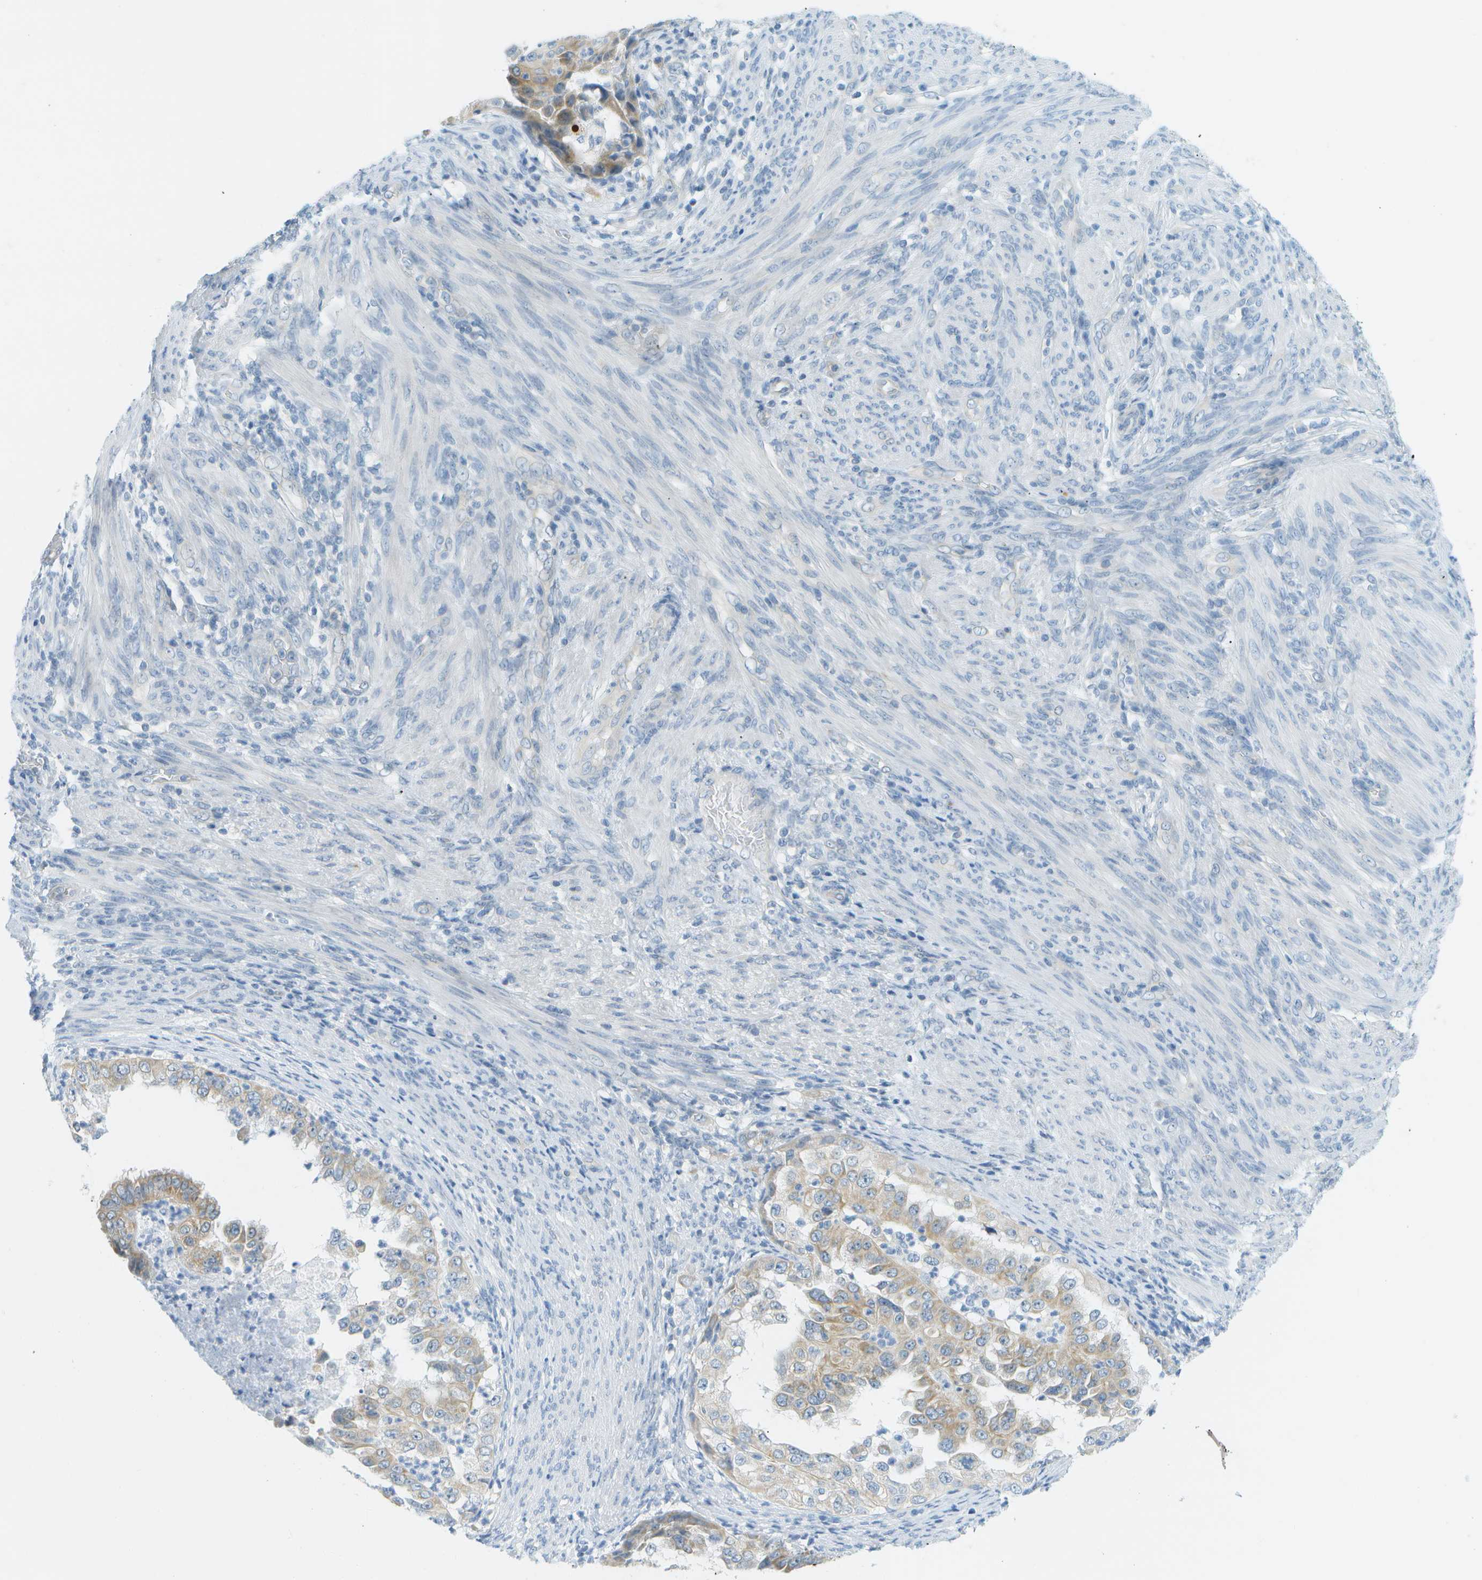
{"staining": {"intensity": "weak", "quantity": "25%-75%", "location": "cytoplasmic/membranous"}, "tissue": "endometrial cancer", "cell_type": "Tumor cells", "image_type": "cancer", "snomed": [{"axis": "morphology", "description": "Adenocarcinoma, NOS"}, {"axis": "topography", "description": "Endometrium"}], "caption": "Immunohistochemical staining of endometrial adenocarcinoma exhibits low levels of weak cytoplasmic/membranous staining in approximately 25%-75% of tumor cells.", "gene": "SMYD5", "patient": {"sex": "female", "age": 85}}